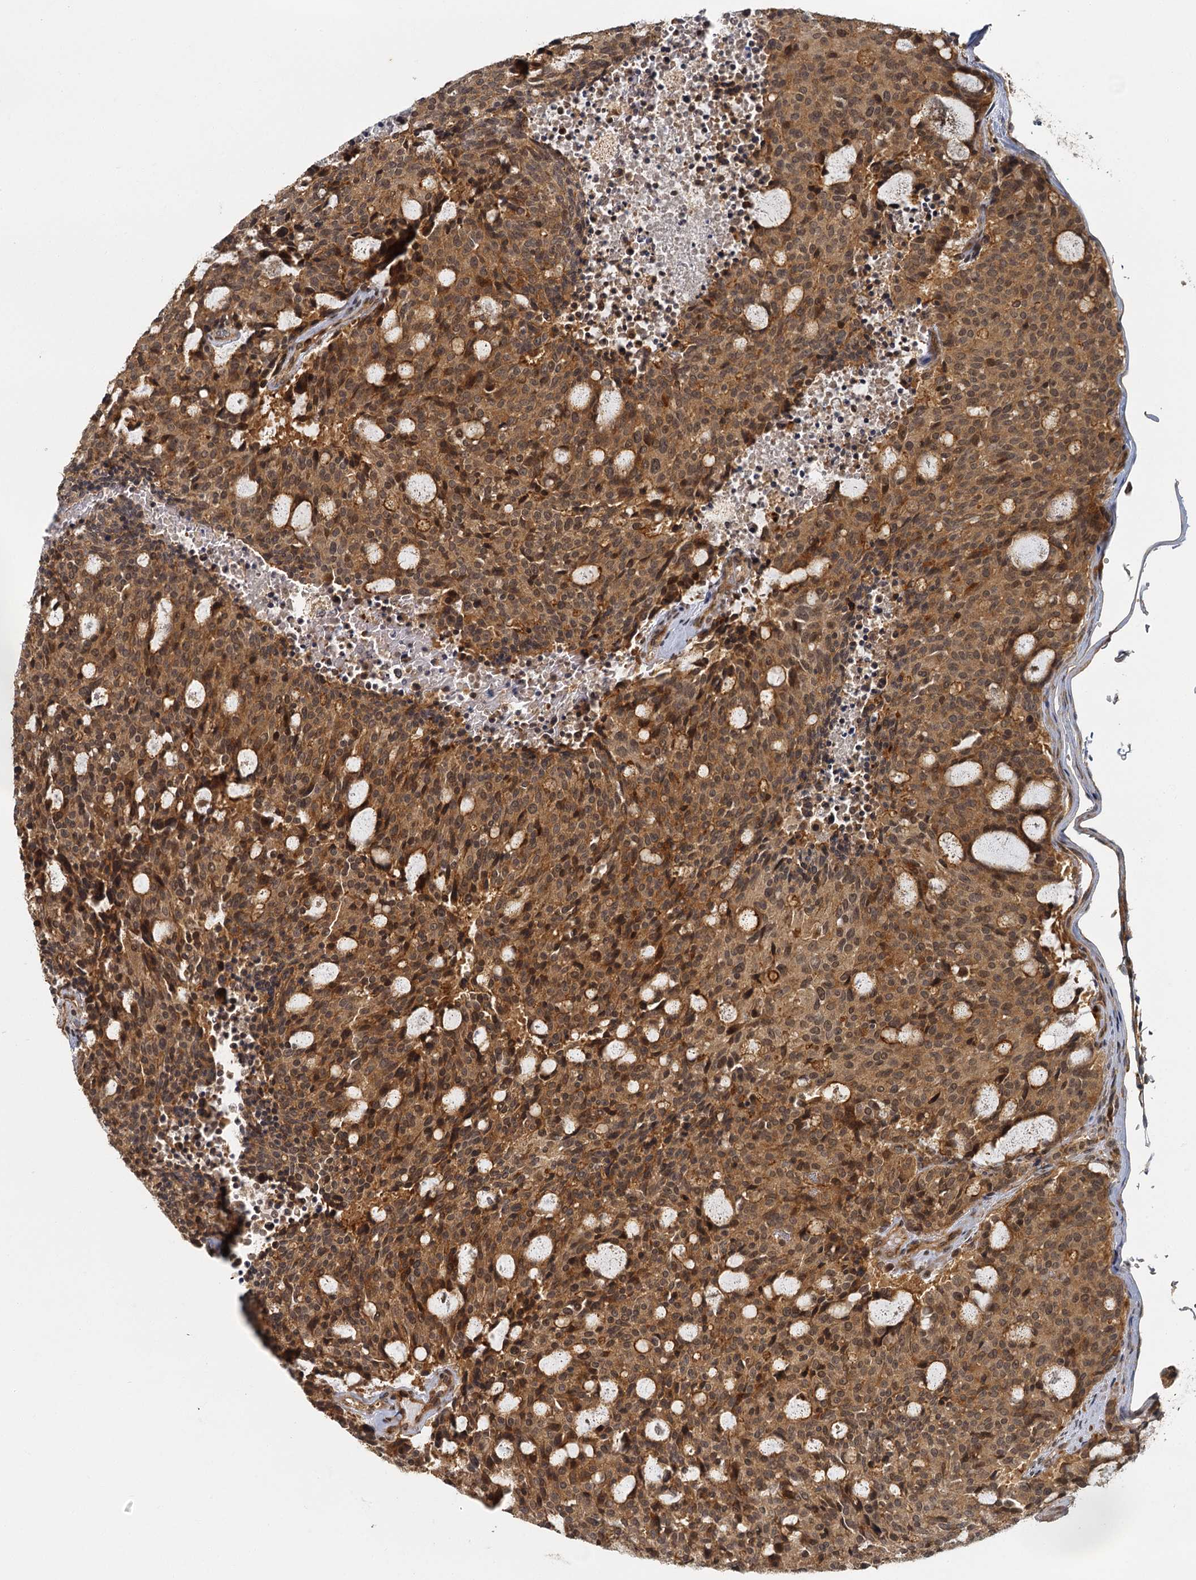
{"staining": {"intensity": "moderate", "quantity": ">75%", "location": "cytoplasmic/membranous,nuclear"}, "tissue": "carcinoid", "cell_type": "Tumor cells", "image_type": "cancer", "snomed": [{"axis": "morphology", "description": "Carcinoid, malignant, NOS"}, {"axis": "topography", "description": "Pancreas"}], "caption": "Protein expression analysis of malignant carcinoid reveals moderate cytoplasmic/membranous and nuclear positivity in approximately >75% of tumor cells.", "gene": "ZNF549", "patient": {"sex": "female", "age": 54}}